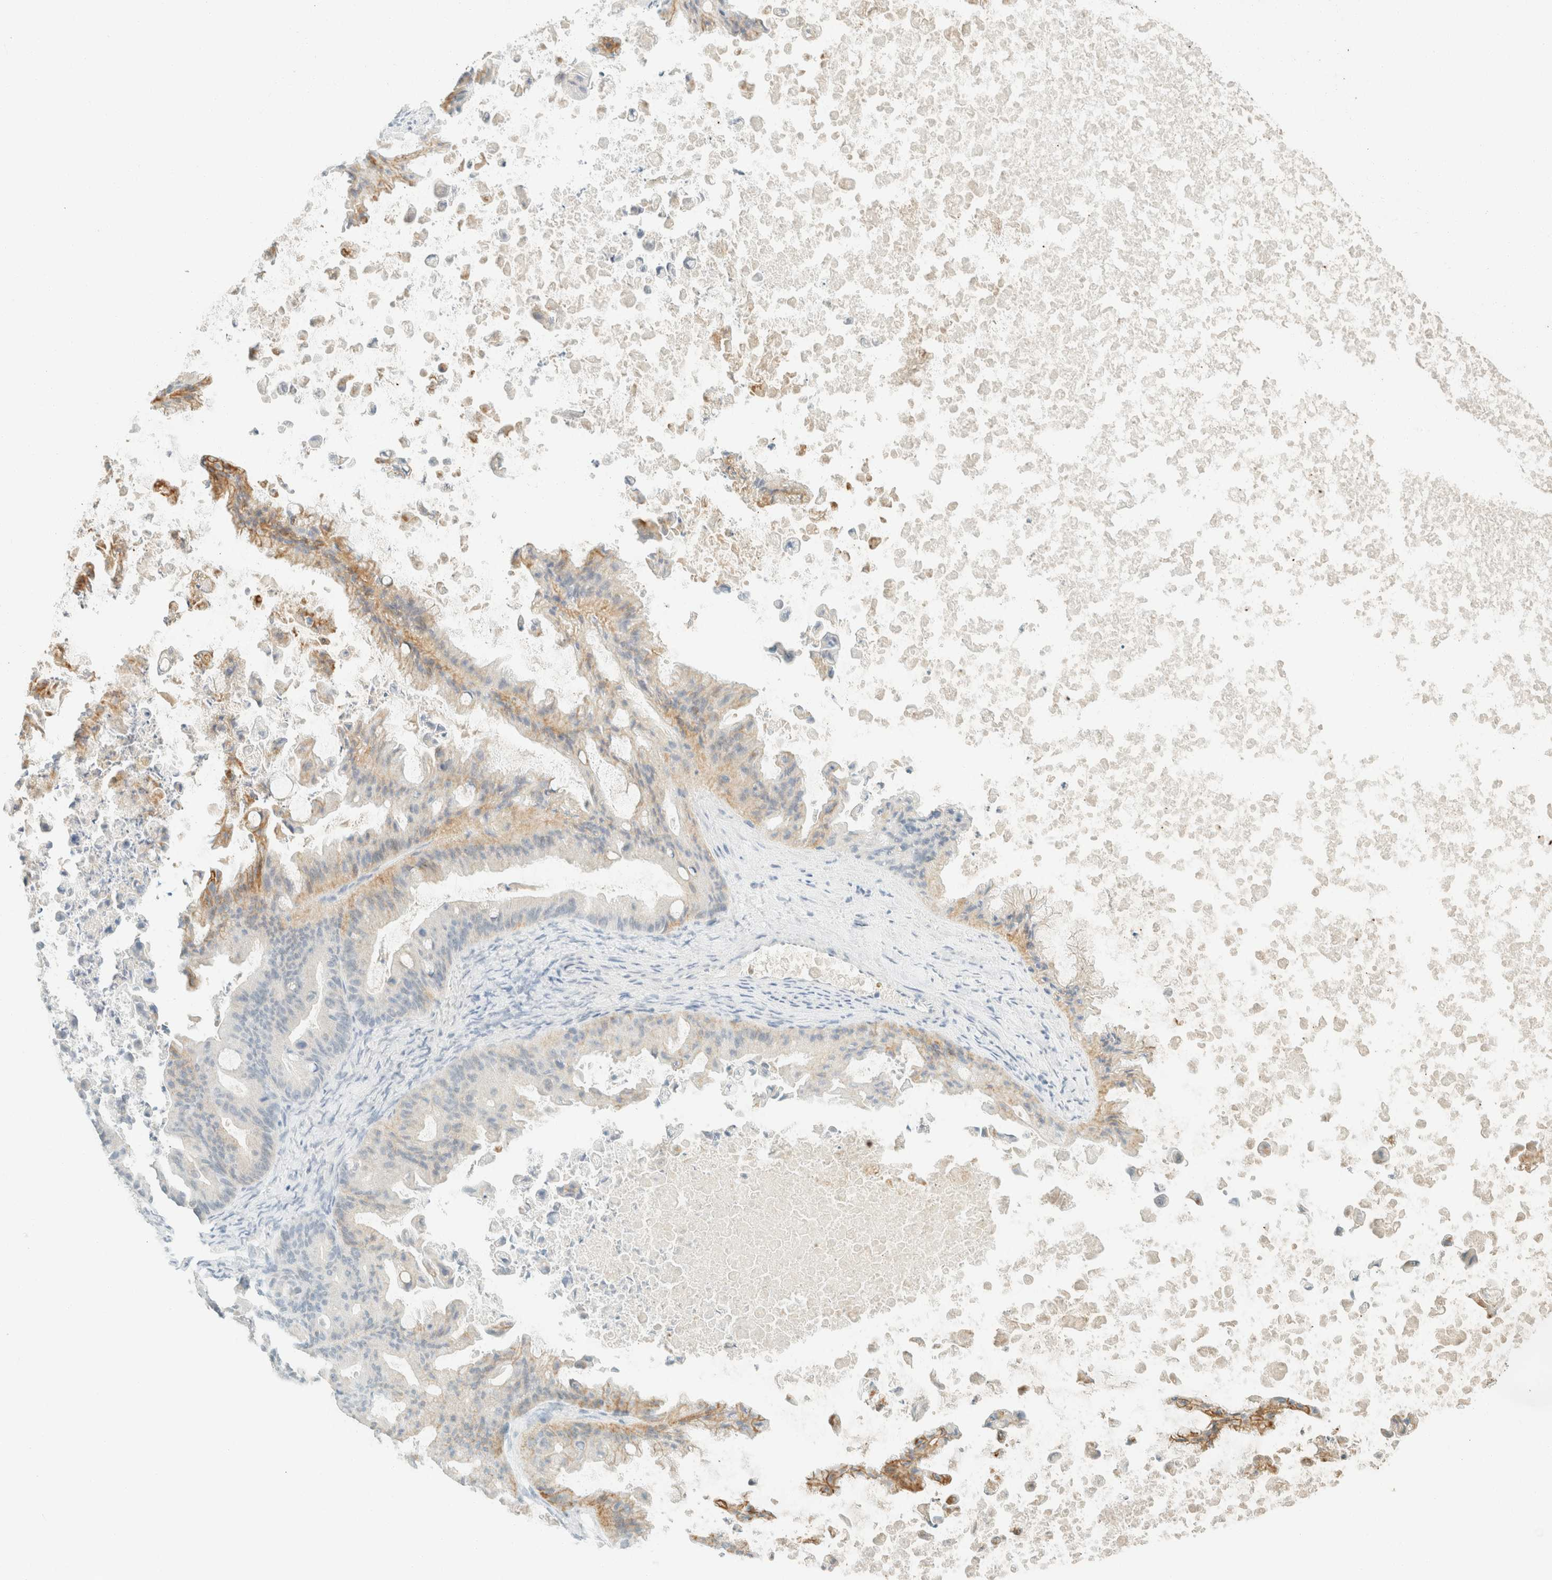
{"staining": {"intensity": "weak", "quantity": "<25%", "location": "cytoplasmic/membranous"}, "tissue": "ovarian cancer", "cell_type": "Tumor cells", "image_type": "cancer", "snomed": [{"axis": "morphology", "description": "Cystadenocarcinoma, mucinous, NOS"}, {"axis": "topography", "description": "Ovary"}], "caption": "A high-resolution micrograph shows IHC staining of ovarian cancer (mucinous cystadenocarcinoma), which exhibits no significant positivity in tumor cells.", "gene": "GPA33", "patient": {"sex": "female", "age": 37}}